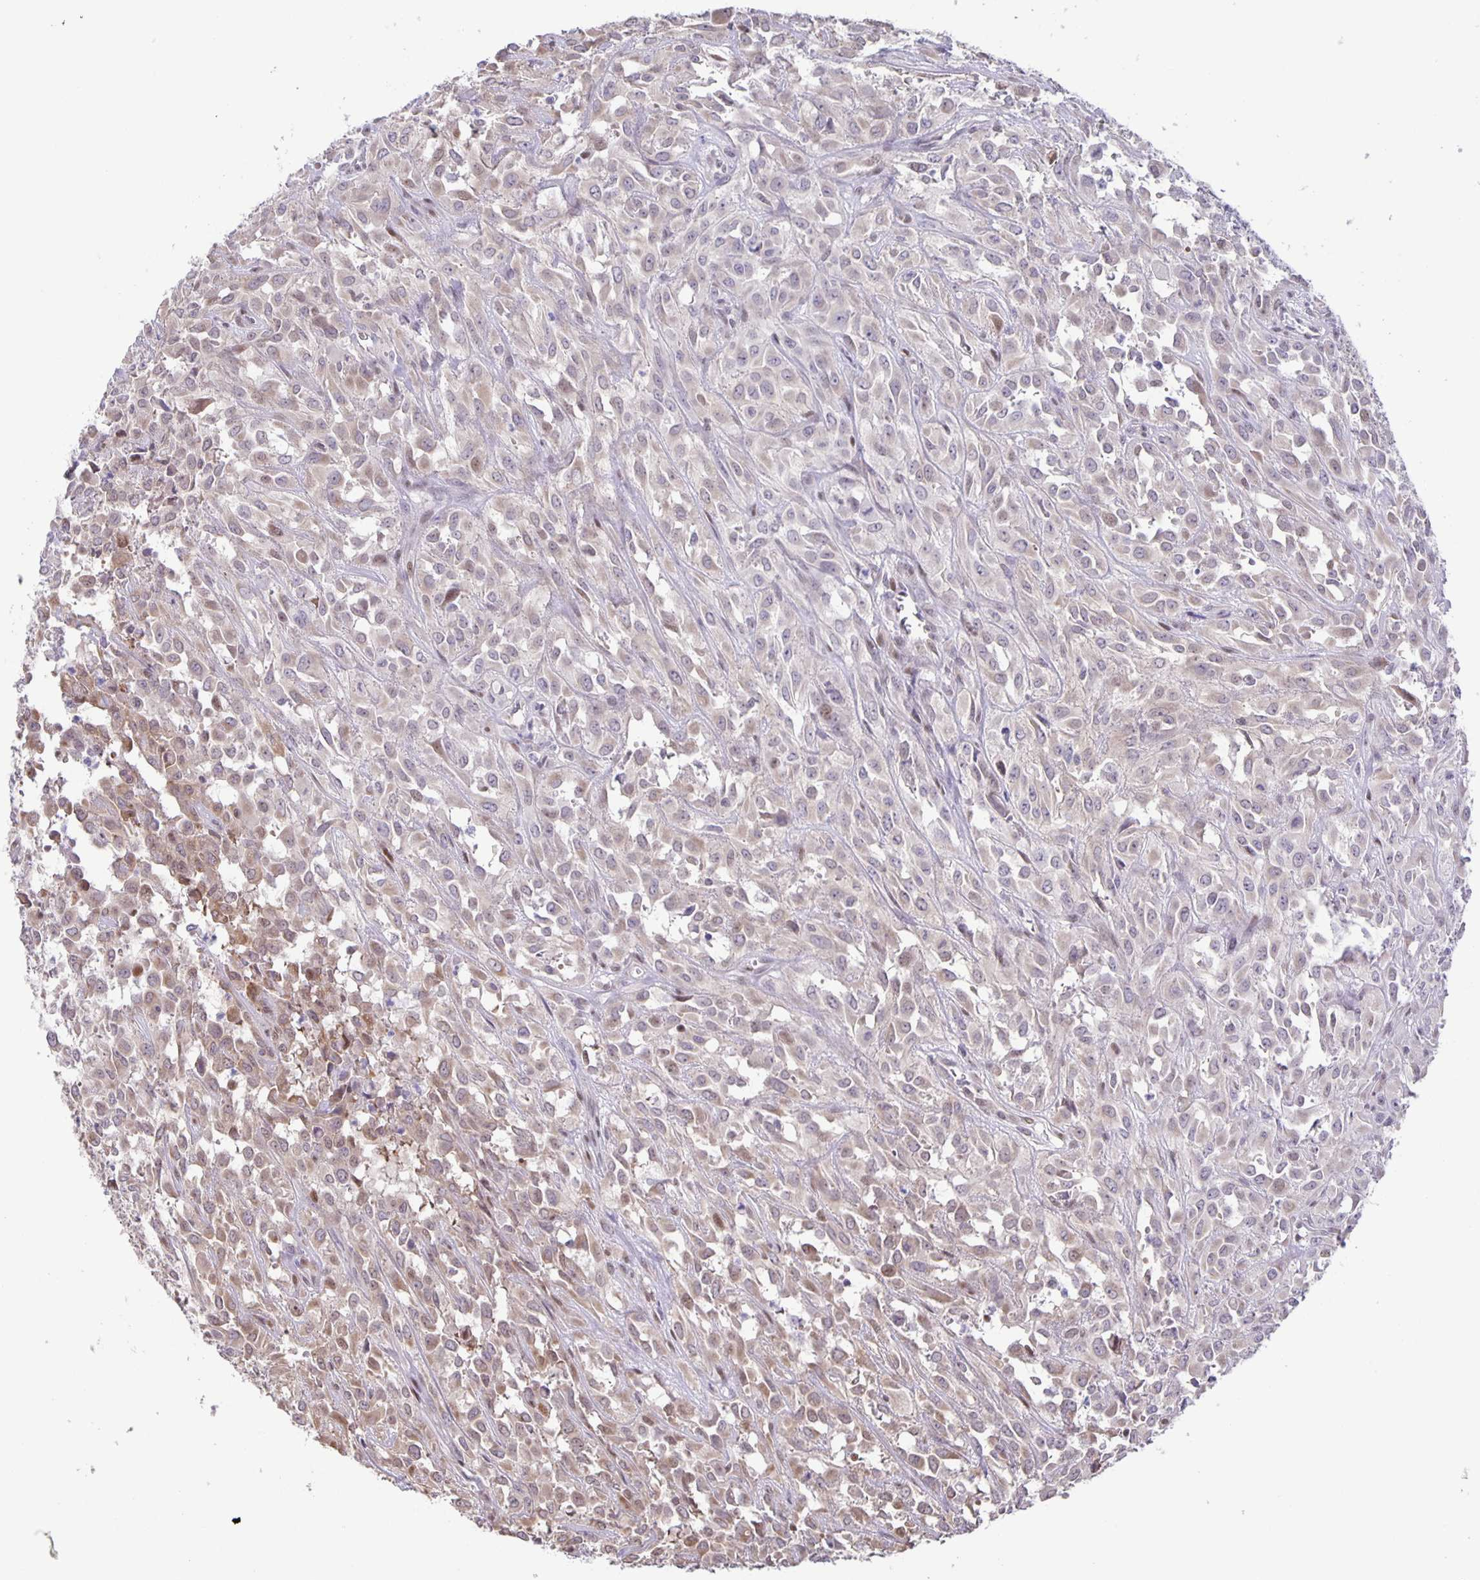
{"staining": {"intensity": "weak", "quantity": "25%-75%", "location": "cytoplasmic/membranous"}, "tissue": "urothelial cancer", "cell_type": "Tumor cells", "image_type": "cancer", "snomed": [{"axis": "morphology", "description": "Urothelial carcinoma, High grade"}, {"axis": "topography", "description": "Urinary bladder"}], "caption": "Protein staining by IHC displays weak cytoplasmic/membranous staining in approximately 25%-75% of tumor cells in urothelial cancer.", "gene": "MAPK12", "patient": {"sex": "male", "age": 67}}